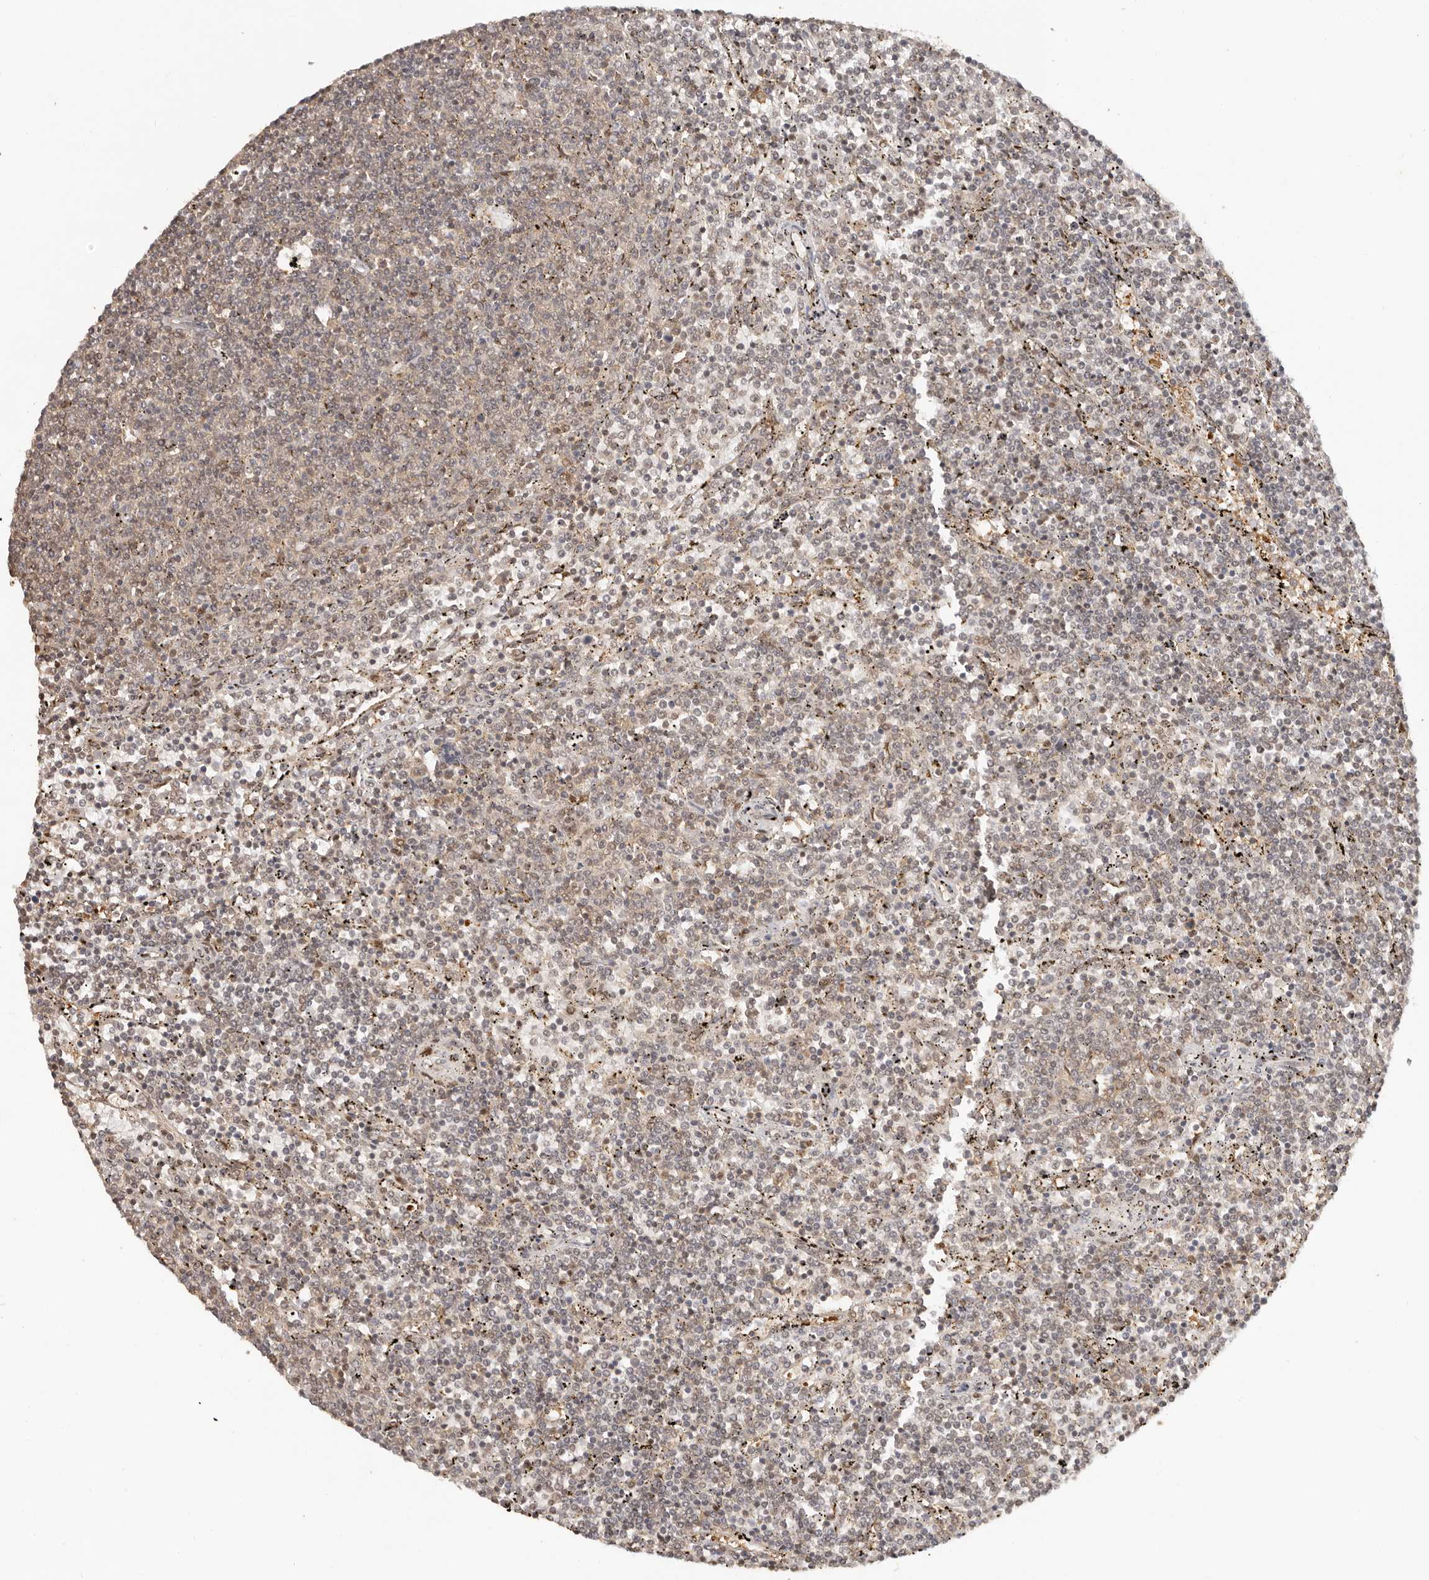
{"staining": {"intensity": "weak", "quantity": "25%-75%", "location": "cytoplasmic/membranous,nuclear"}, "tissue": "lymphoma", "cell_type": "Tumor cells", "image_type": "cancer", "snomed": [{"axis": "morphology", "description": "Malignant lymphoma, non-Hodgkin's type, Low grade"}, {"axis": "topography", "description": "Spleen"}], "caption": "The immunohistochemical stain shows weak cytoplasmic/membranous and nuclear expression in tumor cells of low-grade malignant lymphoma, non-Hodgkin's type tissue. Using DAB (brown) and hematoxylin (blue) stains, captured at high magnification using brightfield microscopy.", "gene": "PSMA5", "patient": {"sex": "female", "age": 50}}